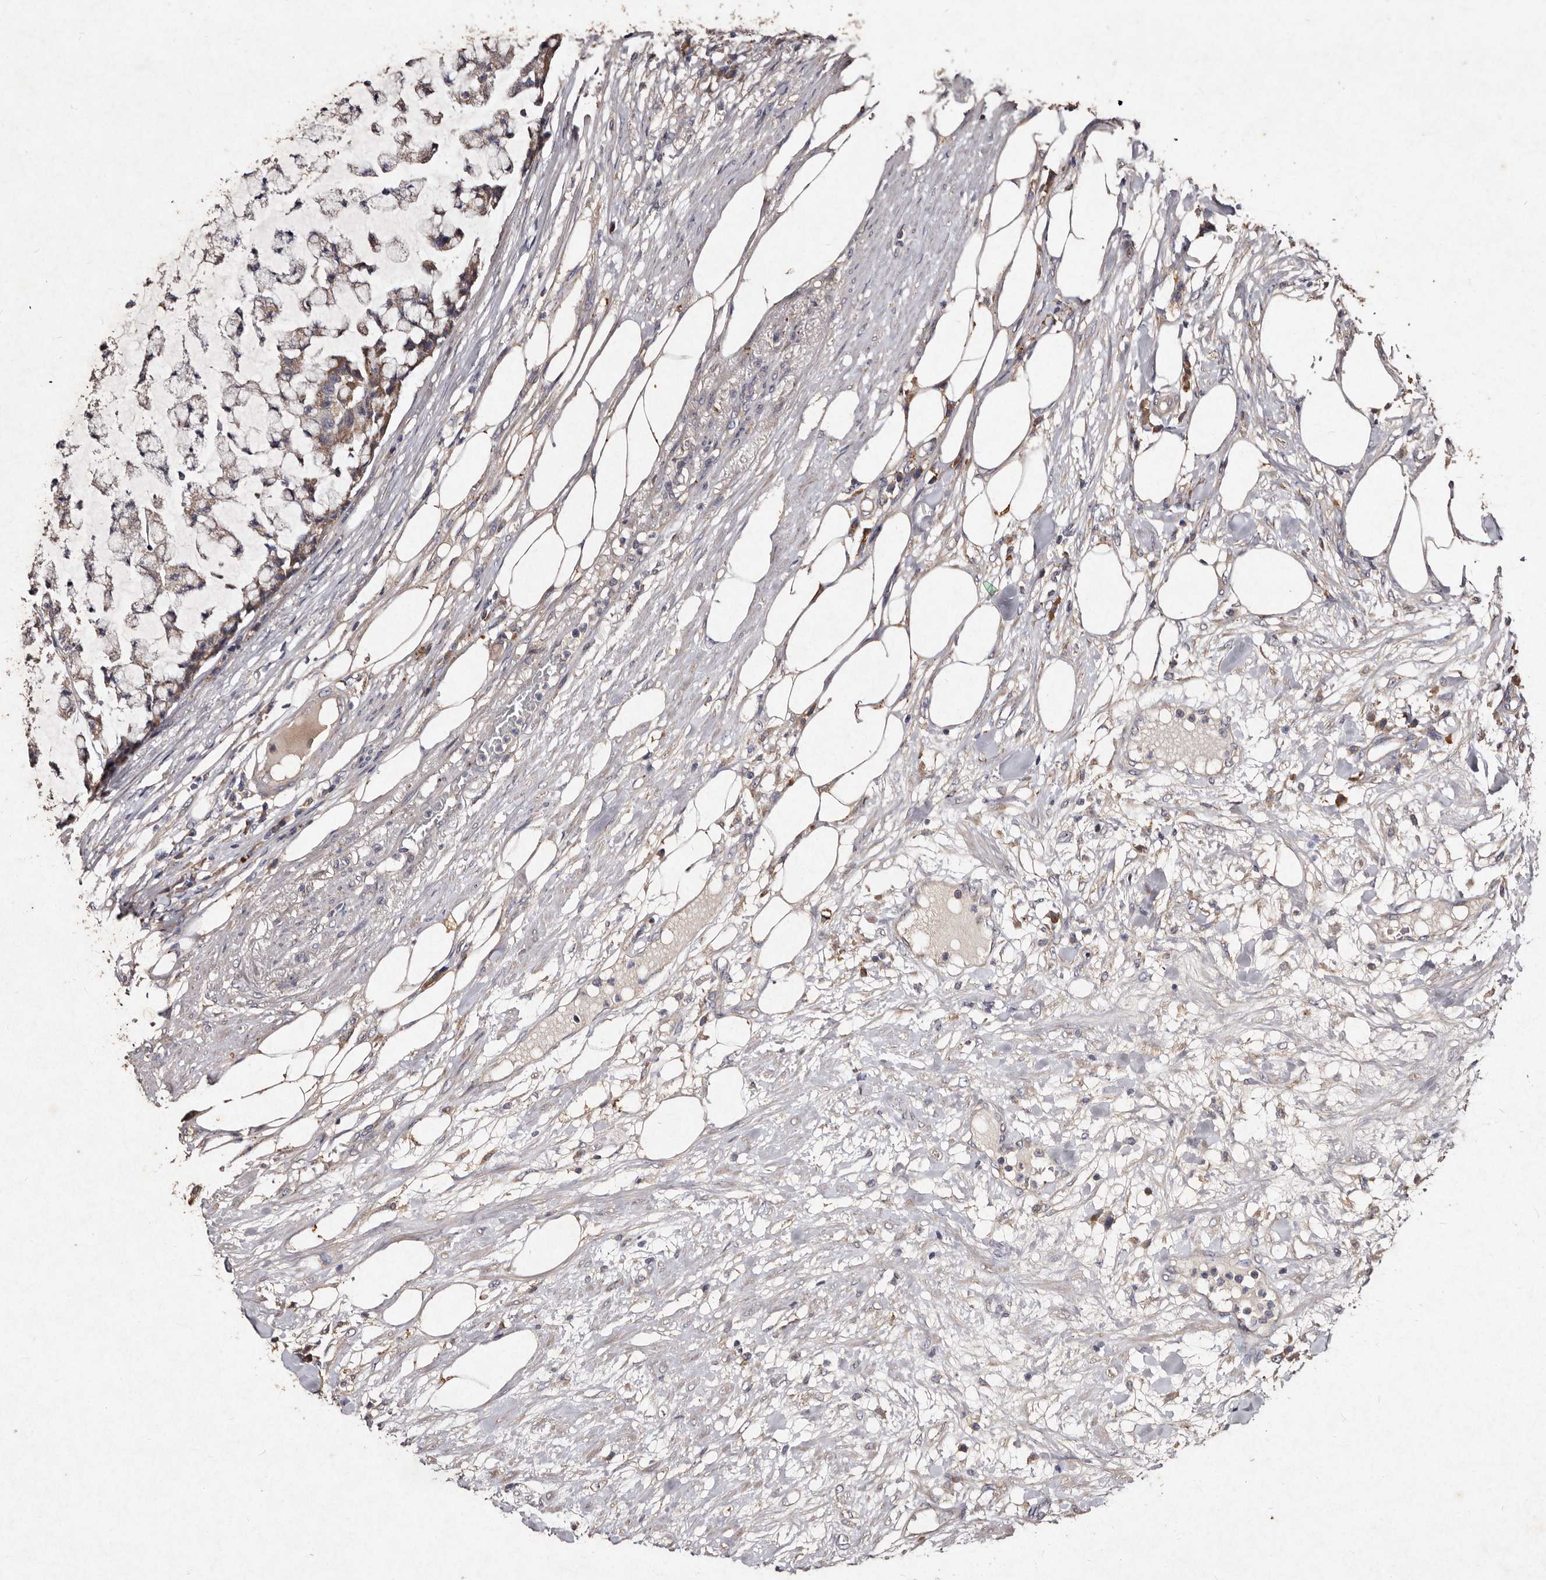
{"staining": {"intensity": "moderate", "quantity": "25%-75%", "location": "cytoplasmic/membranous"}, "tissue": "colorectal cancer", "cell_type": "Tumor cells", "image_type": "cancer", "snomed": [{"axis": "morphology", "description": "Adenocarcinoma, NOS"}, {"axis": "topography", "description": "Colon"}], "caption": "Brown immunohistochemical staining in human colorectal cancer reveals moderate cytoplasmic/membranous expression in approximately 25%-75% of tumor cells.", "gene": "TFB1M", "patient": {"sex": "female", "age": 84}}